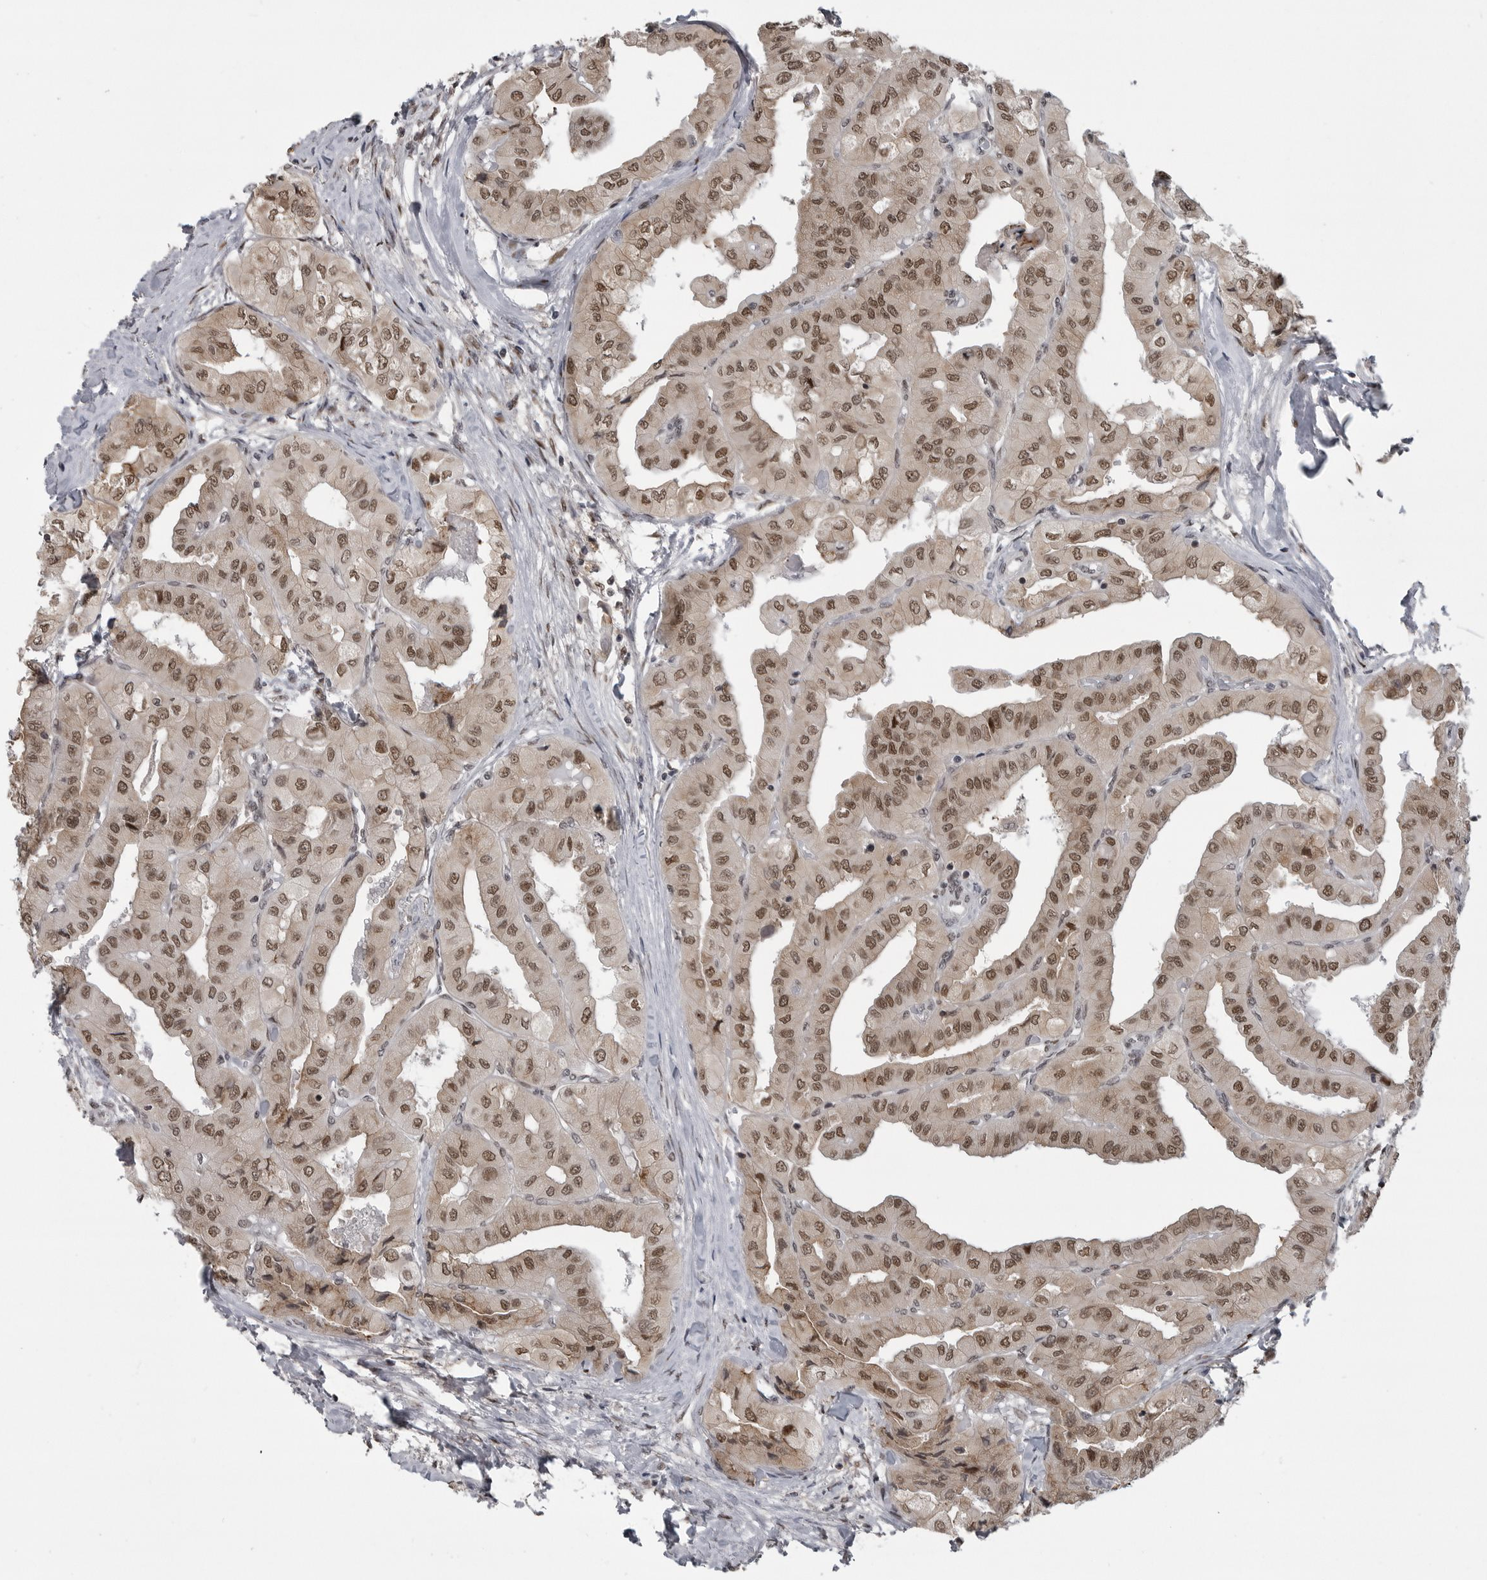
{"staining": {"intensity": "moderate", "quantity": ">75%", "location": "nuclear"}, "tissue": "thyroid cancer", "cell_type": "Tumor cells", "image_type": "cancer", "snomed": [{"axis": "morphology", "description": "Papillary adenocarcinoma, NOS"}, {"axis": "topography", "description": "Thyroid gland"}], "caption": "Thyroid papillary adenocarcinoma tissue shows moderate nuclear positivity in about >75% of tumor cells", "gene": "C8orf58", "patient": {"sex": "female", "age": 59}}